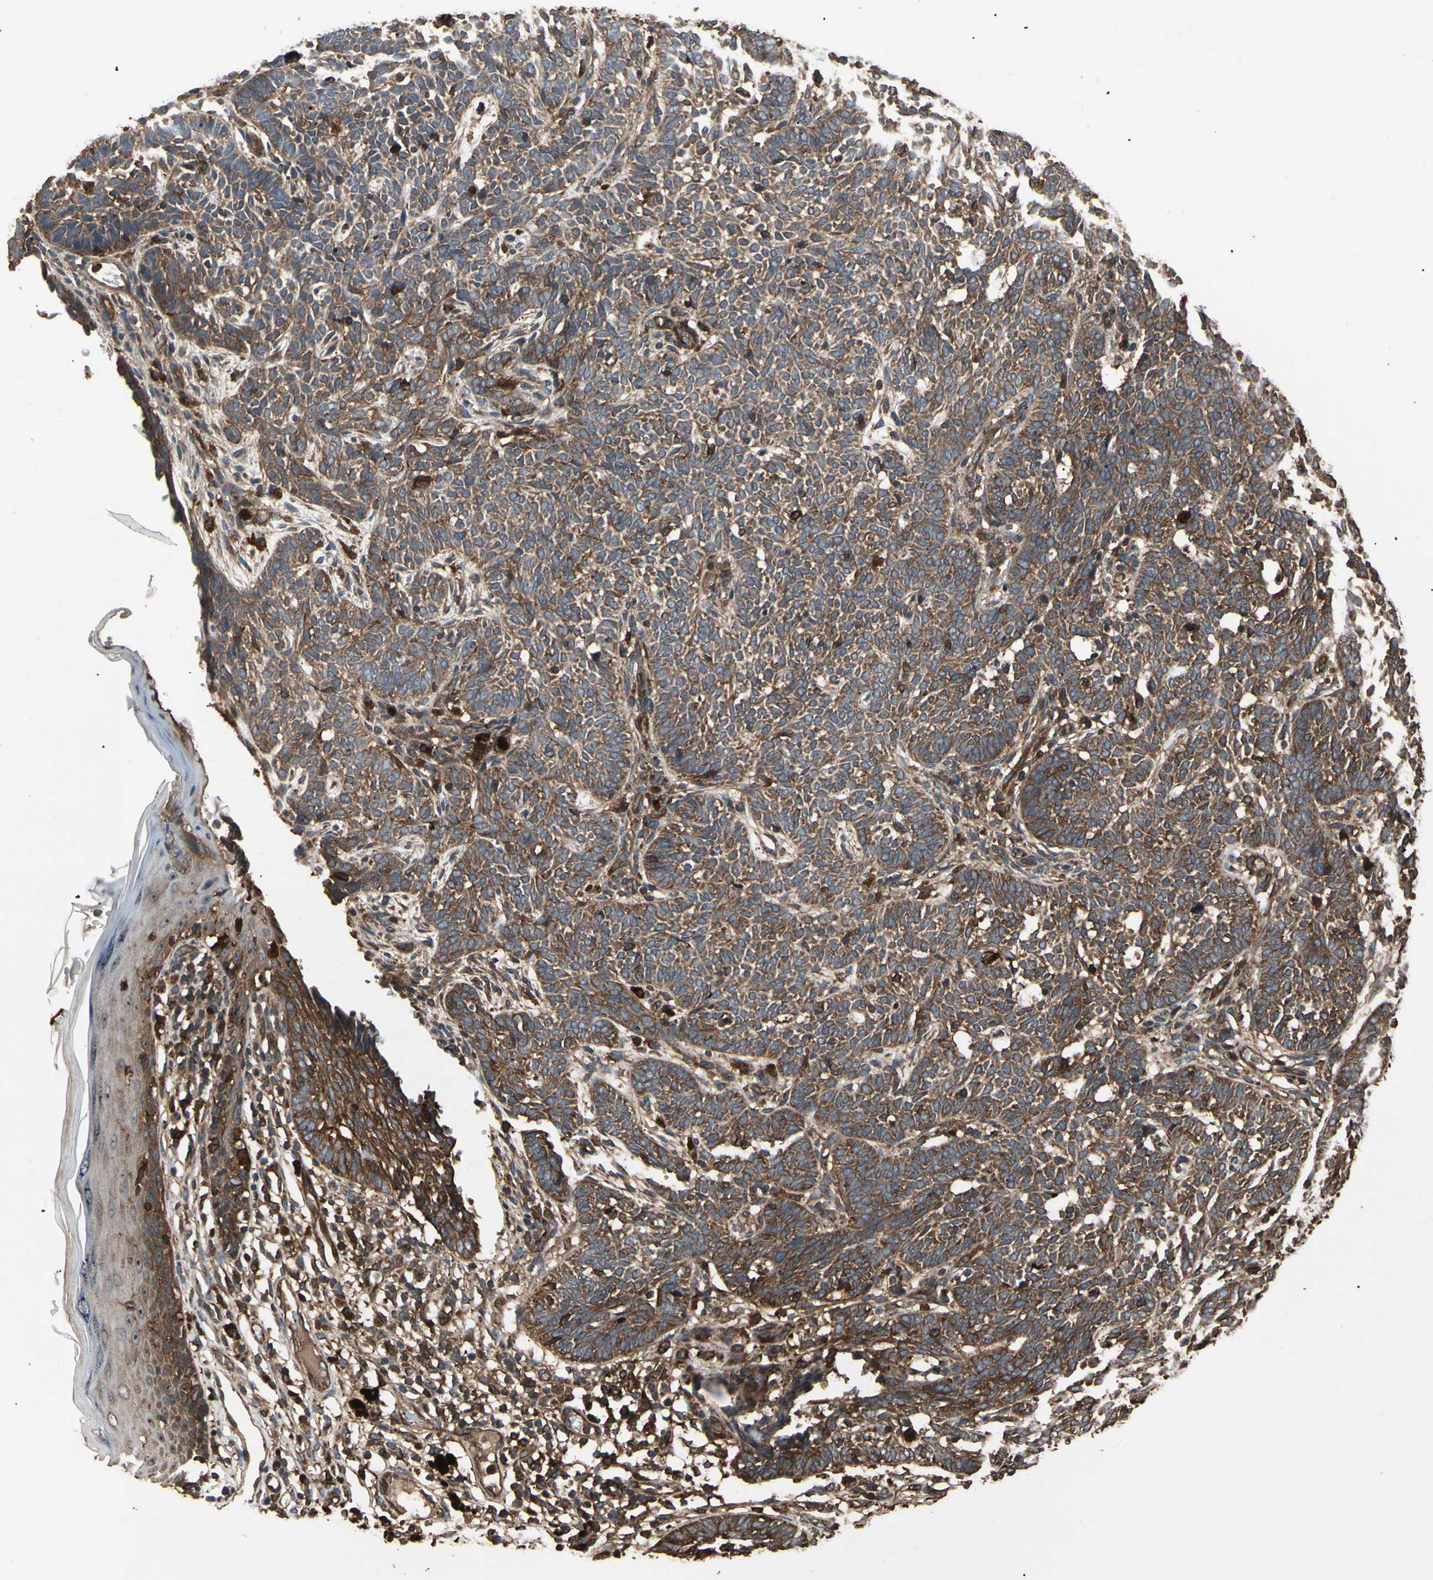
{"staining": {"intensity": "strong", "quantity": ">75%", "location": "cytoplasmic/membranous"}, "tissue": "skin cancer", "cell_type": "Tumor cells", "image_type": "cancer", "snomed": [{"axis": "morphology", "description": "Normal tissue, NOS"}, {"axis": "morphology", "description": "Basal cell carcinoma"}, {"axis": "topography", "description": "Skin"}], "caption": "Protein analysis of skin cancer (basal cell carcinoma) tissue shows strong cytoplasmic/membranous staining in approximately >75% of tumor cells.", "gene": "AGBL2", "patient": {"sex": "male", "age": 87}}